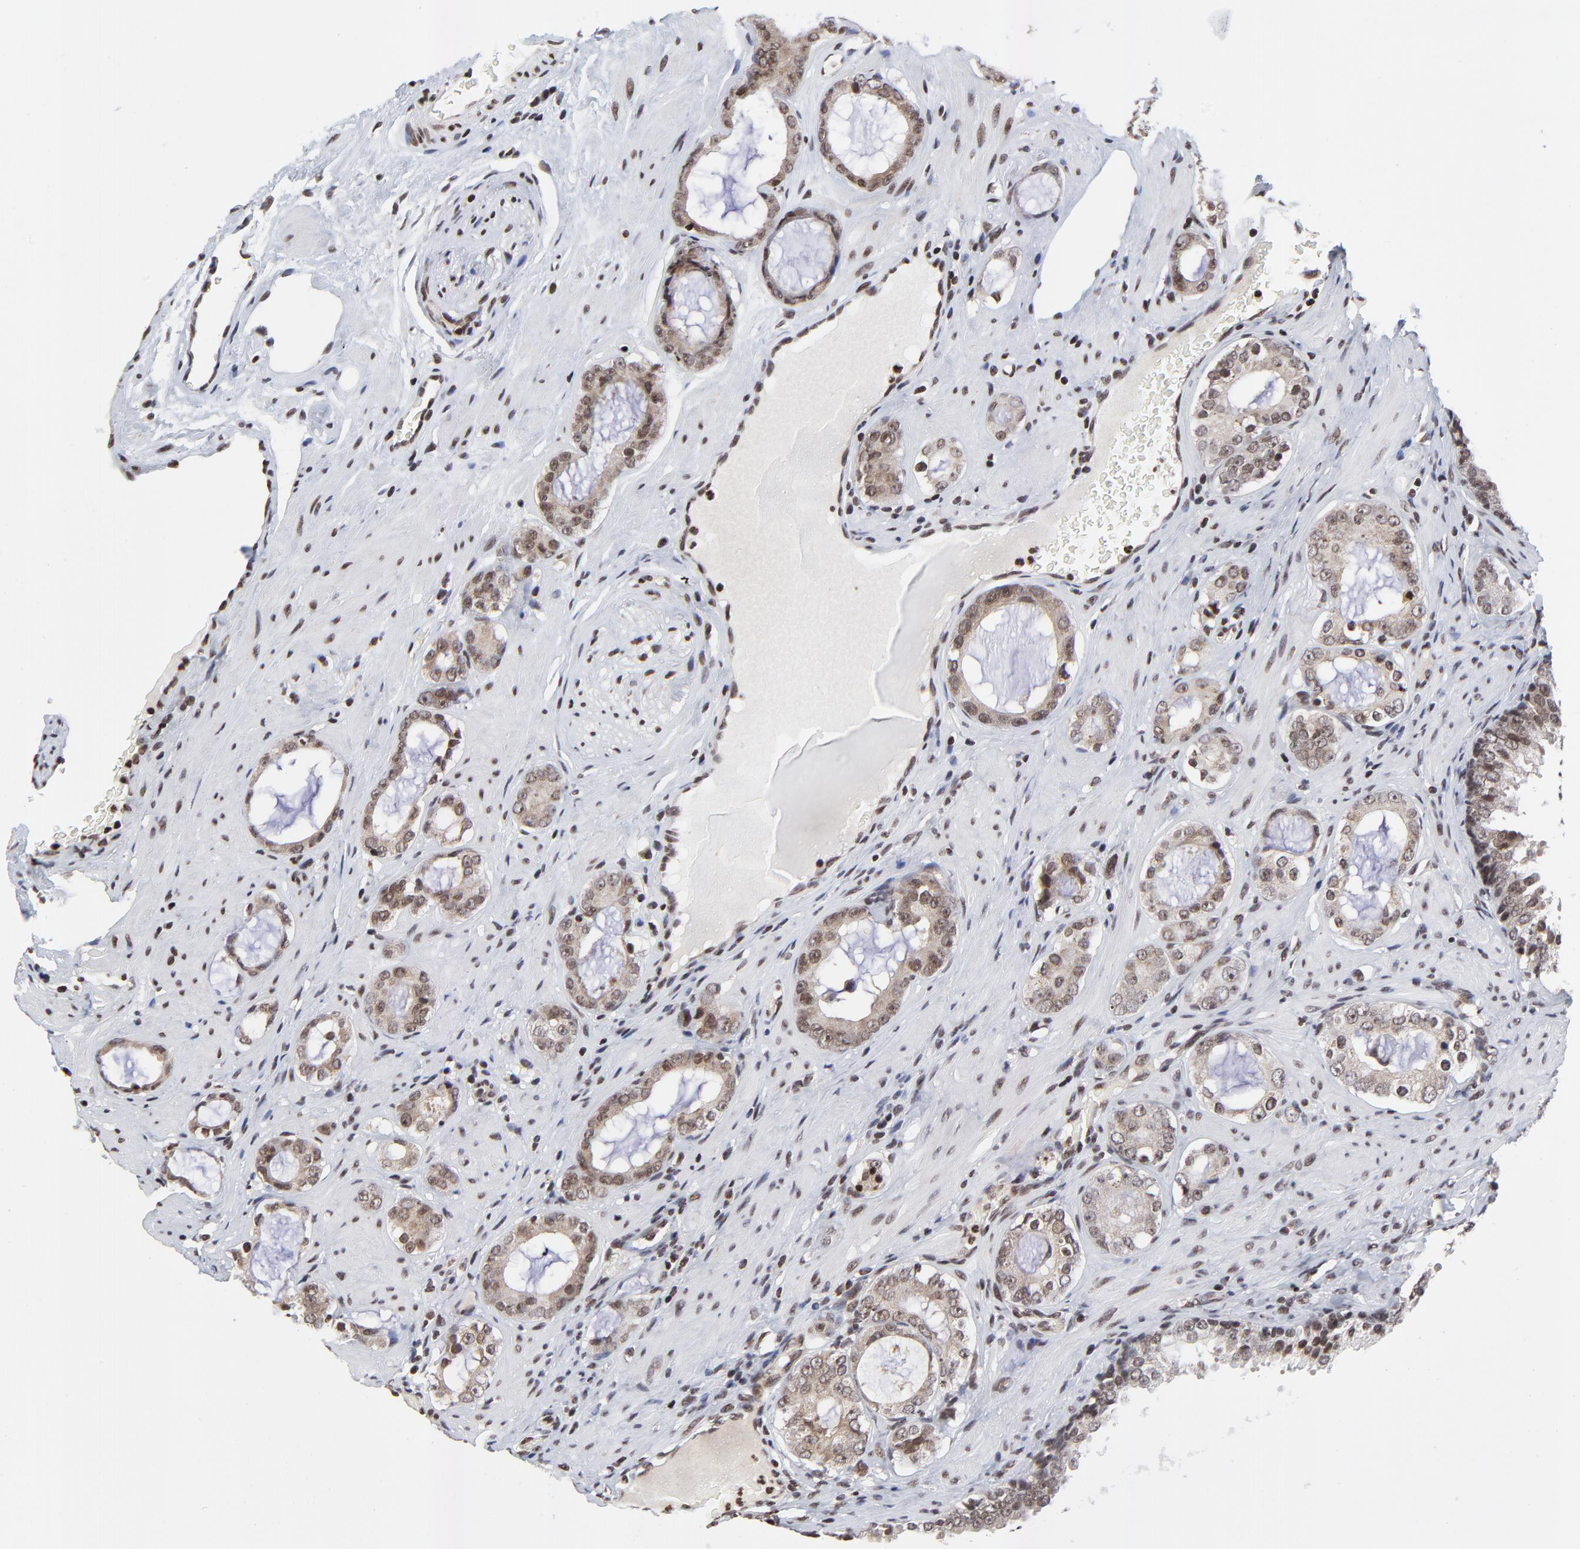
{"staining": {"intensity": "moderate", "quantity": ">75%", "location": "cytoplasmic/membranous,nuclear"}, "tissue": "prostate cancer", "cell_type": "Tumor cells", "image_type": "cancer", "snomed": [{"axis": "morphology", "description": "Adenocarcinoma, Medium grade"}, {"axis": "topography", "description": "Prostate"}], "caption": "An image of prostate cancer stained for a protein demonstrates moderate cytoplasmic/membranous and nuclear brown staining in tumor cells.", "gene": "ZNF777", "patient": {"sex": "male", "age": 73}}